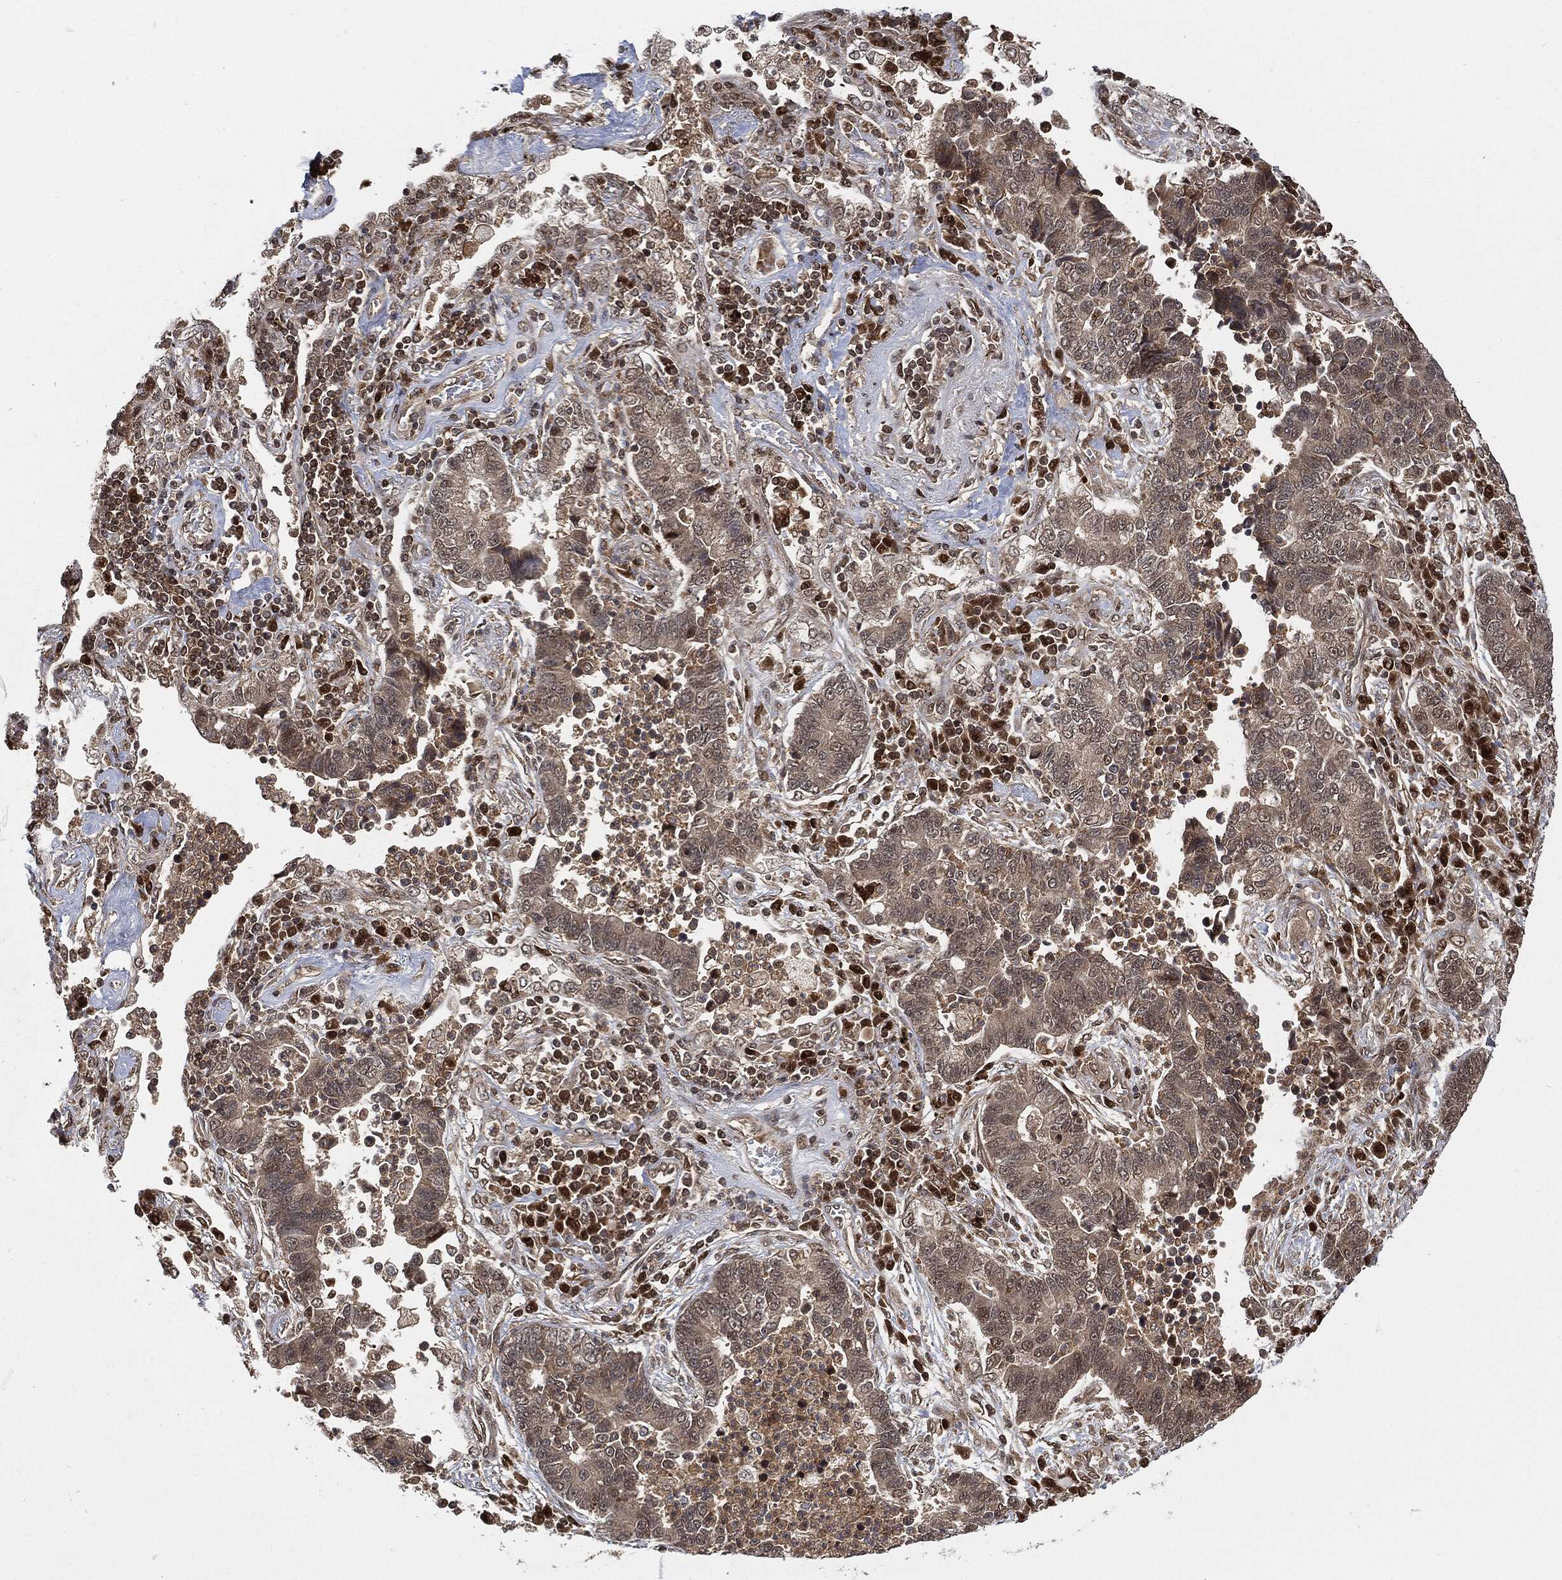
{"staining": {"intensity": "negative", "quantity": "none", "location": "none"}, "tissue": "lung cancer", "cell_type": "Tumor cells", "image_type": "cancer", "snomed": [{"axis": "morphology", "description": "Adenocarcinoma, NOS"}, {"axis": "topography", "description": "Lung"}], "caption": "This is an IHC image of lung cancer. There is no staining in tumor cells.", "gene": "CUTA", "patient": {"sex": "female", "age": 57}}